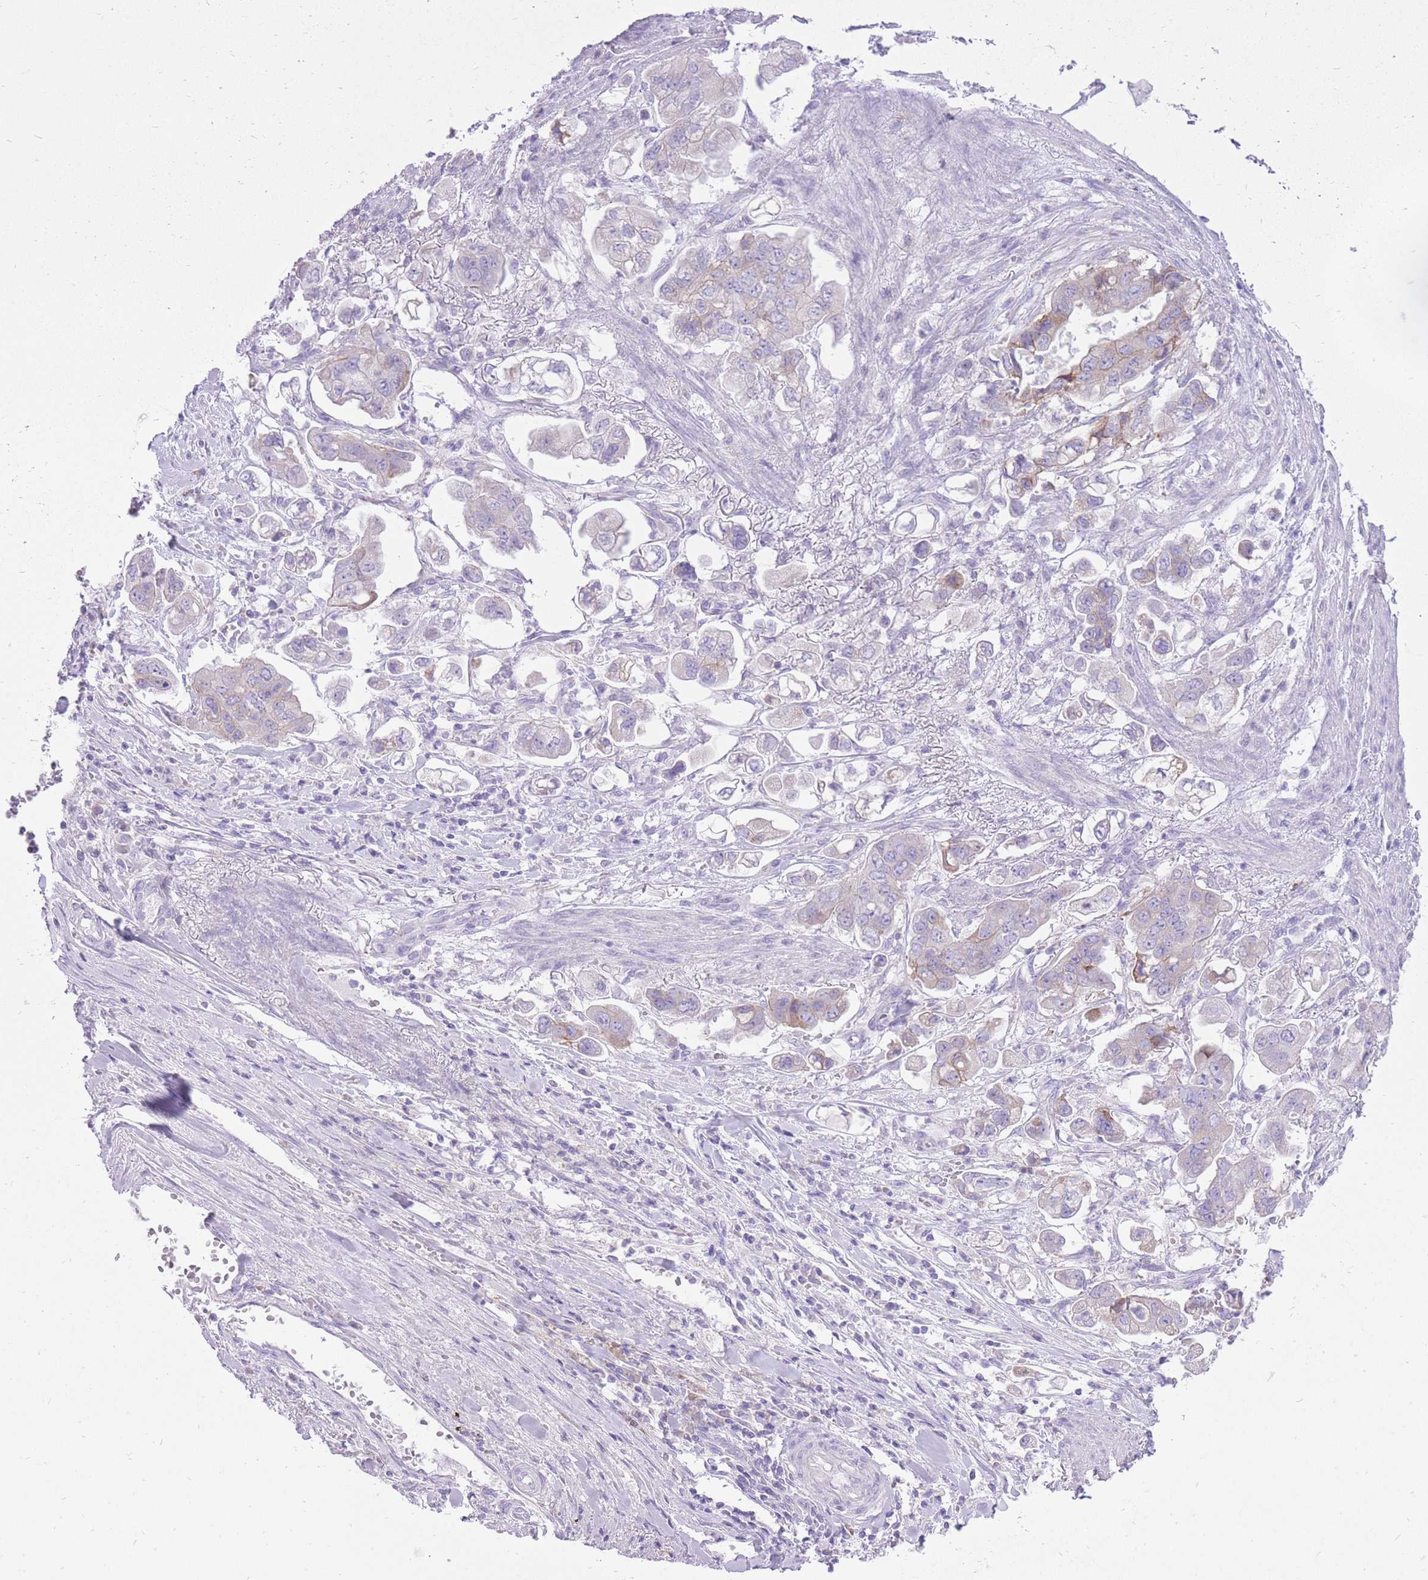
{"staining": {"intensity": "weak", "quantity": "<25%", "location": "cytoplasmic/membranous"}, "tissue": "stomach cancer", "cell_type": "Tumor cells", "image_type": "cancer", "snomed": [{"axis": "morphology", "description": "Adenocarcinoma, NOS"}, {"axis": "topography", "description": "Stomach"}], "caption": "Protein analysis of stomach adenocarcinoma exhibits no significant expression in tumor cells.", "gene": "SLC4A4", "patient": {"sex": "male", "age": 62}}